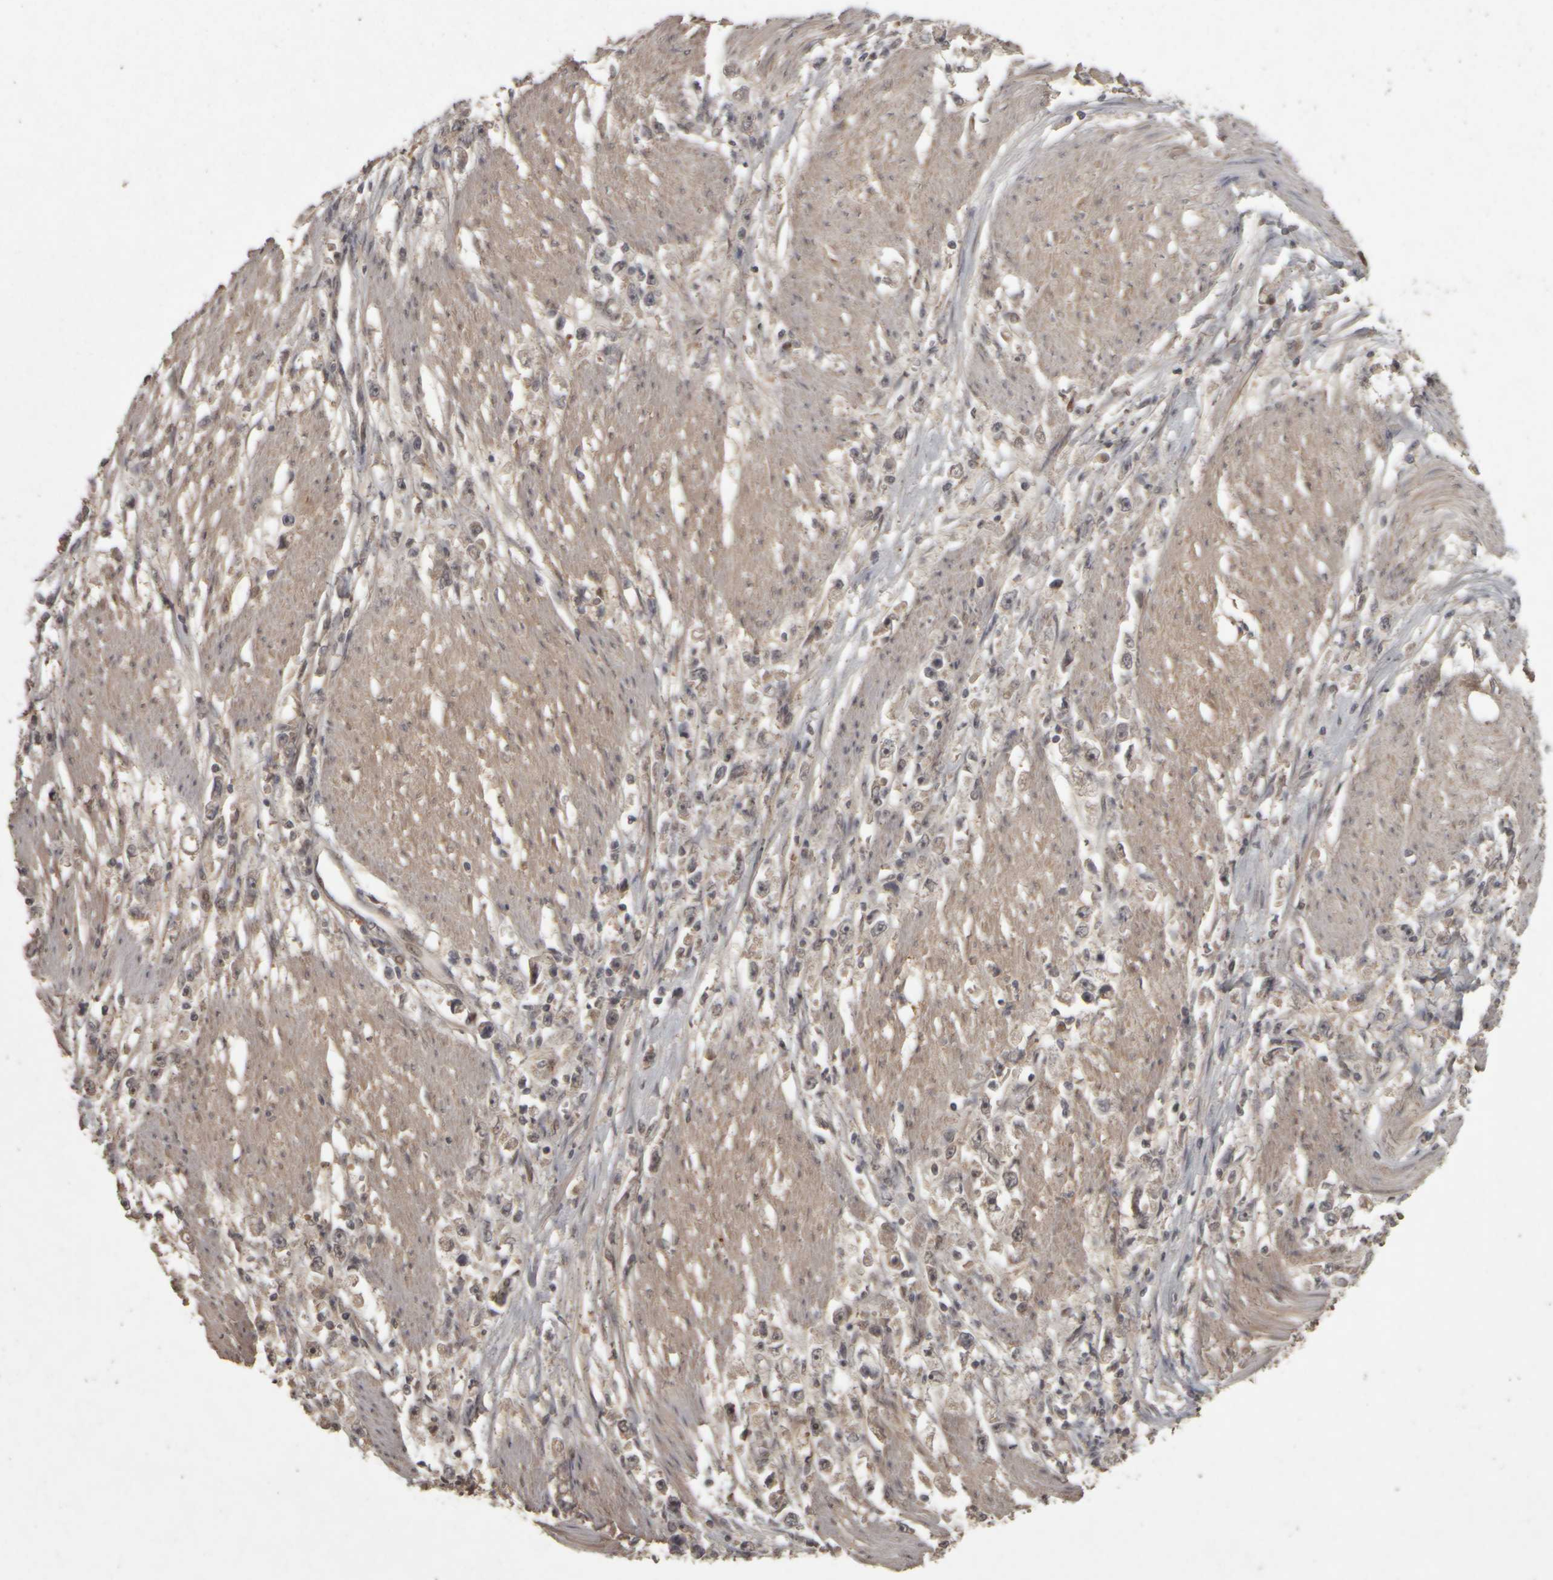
{"staining": {"intensity": "negative", "quantity": "none", "location": "none"}, "tissue": "stomach cancer", "cell_type": "Tumor cells", "image_type": "cancer", "snomed": [{"axis": "morphology", "description": "Adenocarcinoma, NOS"}, {"axis": "topography", "description": "Stomach"}], "caption": "This is a micrograph of immunohistochemistry staining of stomach cancer, which shows no positivity in tumor cells.", "gene": "ACO1", "patient": {"sex": "female", "age": 59}}